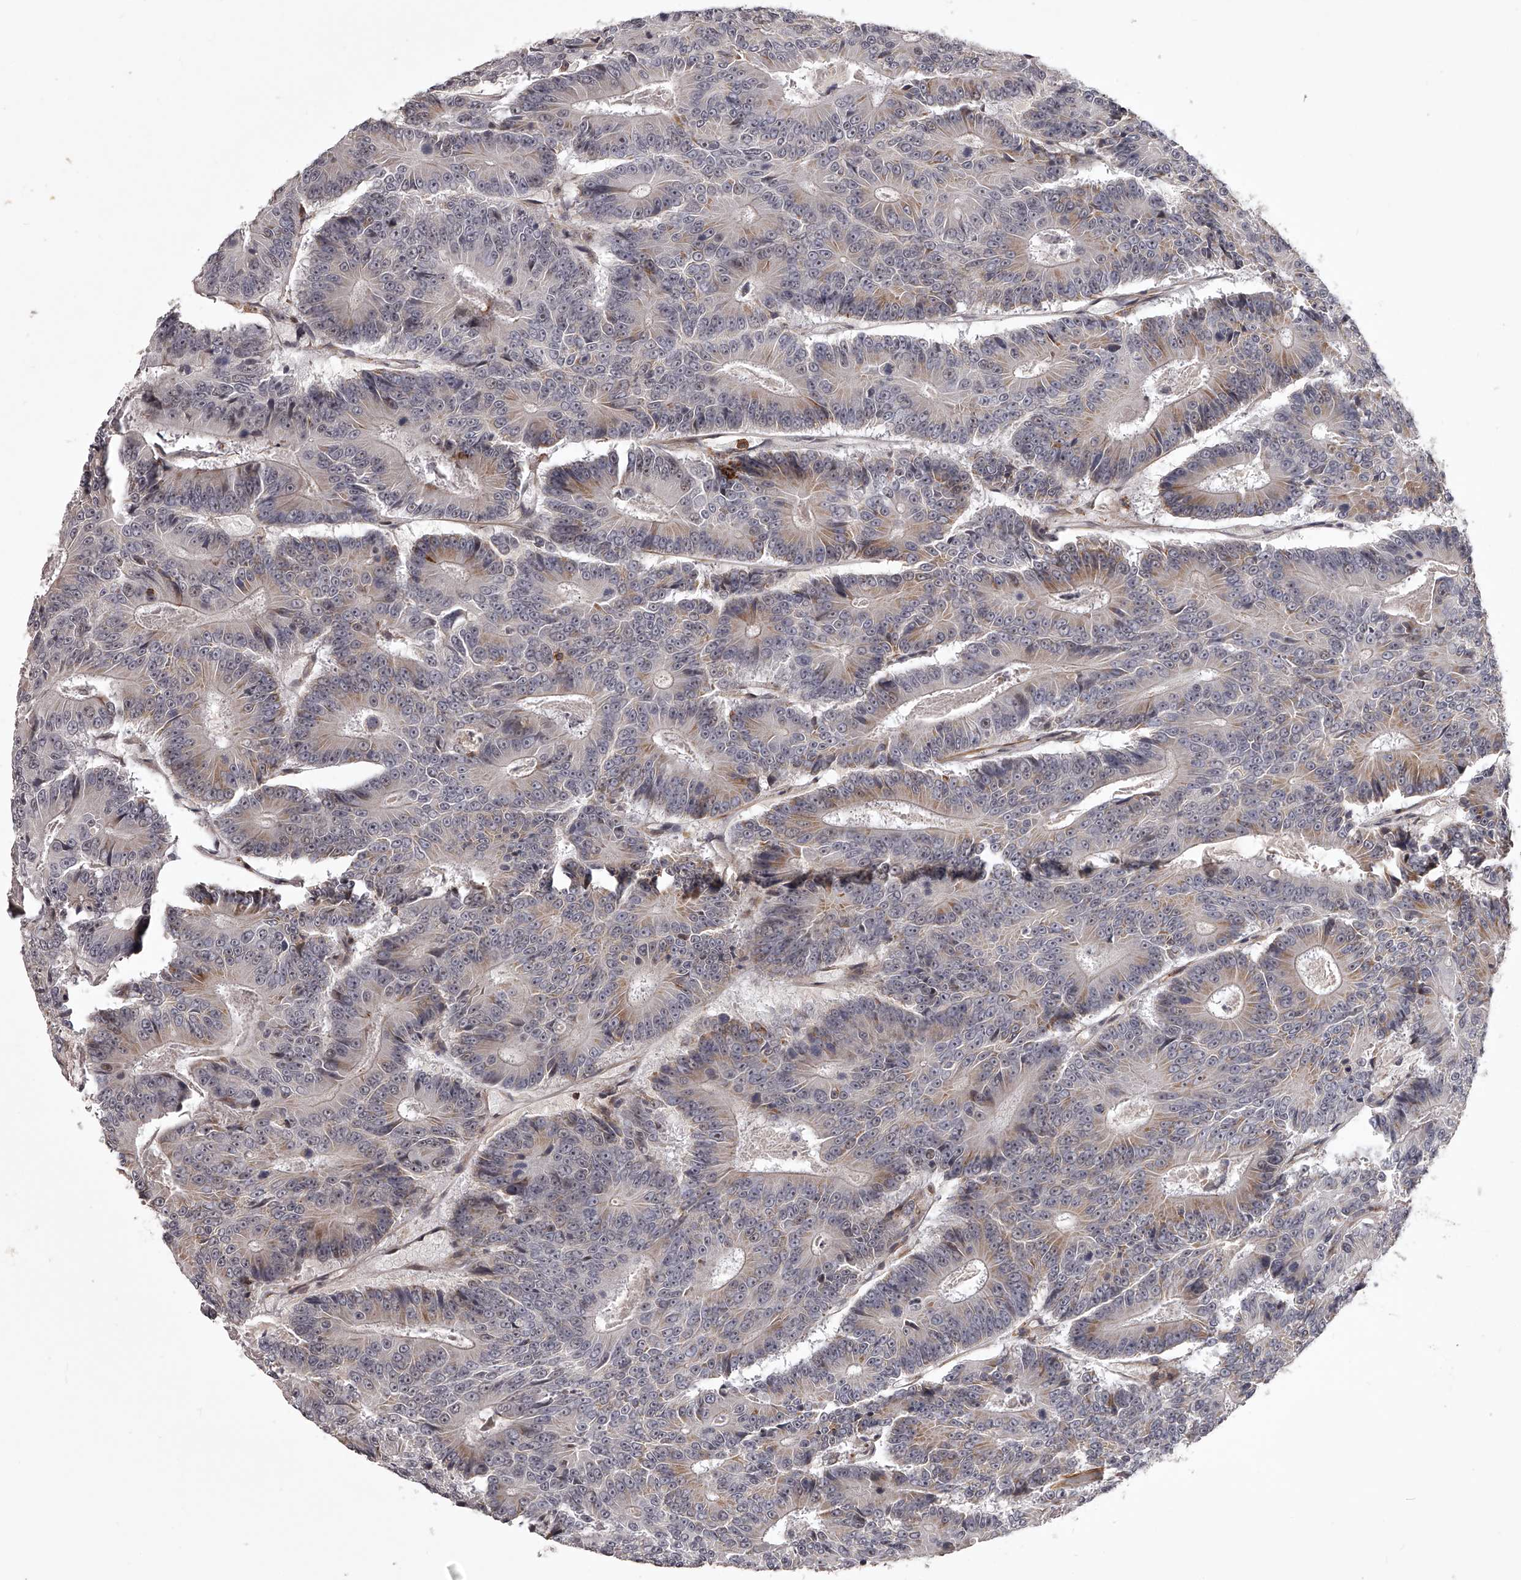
{"staining": {"intensity": "weak", "quantity": "<25%", "location": "cytoplasmic/membranous"}, "tissue": "colorectal cancer", "cell_type": "Tumor cells", "image_type": "cancer", "snomed": [{"axis": "morphology", "description": "Adenocarcinoma, NOS"}, {"axis": "topography", "description": "Colon"}], "caption": "DAB (3,3'-diaminobenzidine) immunohistochemical staining of colorectal cancer (adenocarcinoma) reveals no significant expression in tumor cells. (DAB immunohistochemistry with hematoxylin counter stain).", "gene": "RRP36", "patient": {"sex": "male", "age": 83}}